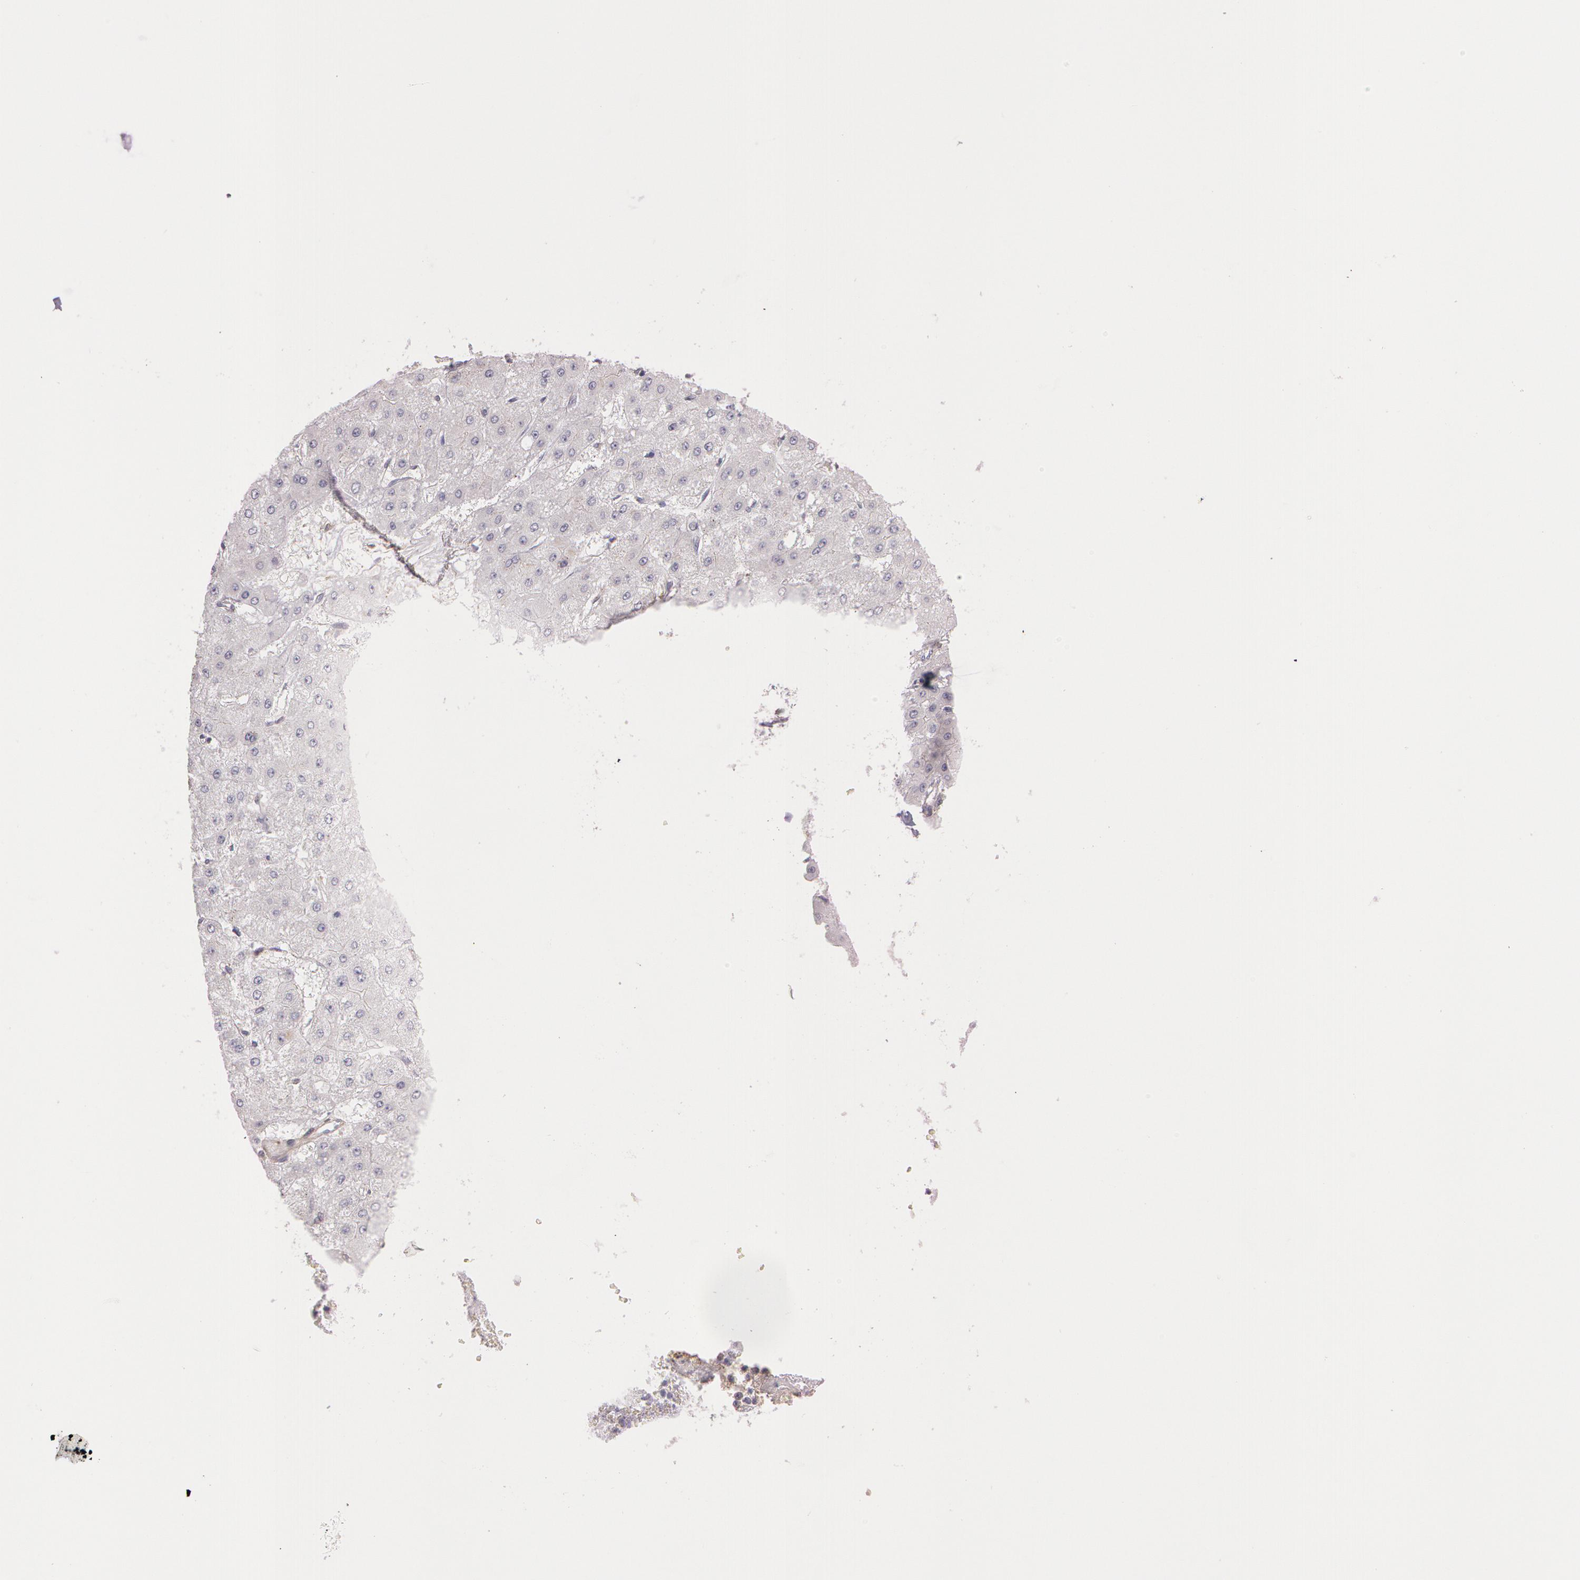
{"staining": {"intensity": "negative", "quantity": "none", "location": "none"}, "tissue": "liver cancer", "cell_type": "Tumor cells", "image_type": "cancer", "snomed": [{"axis": "morphology", "description": "Carcinoma, Hepatocellular, NOS"}, {"axis": "topography", "description": "Liver"}], "caption": "DAB (3,3'-diaminobenzidine) immunohistochemical staining of human liver cancer (hepatocellular carcinoma) demonstrates no significant expression in tumor cells. Nuclei are stained in blue.", "gene": "G2E3", "patient": {"sex": "female", "age": 52}}